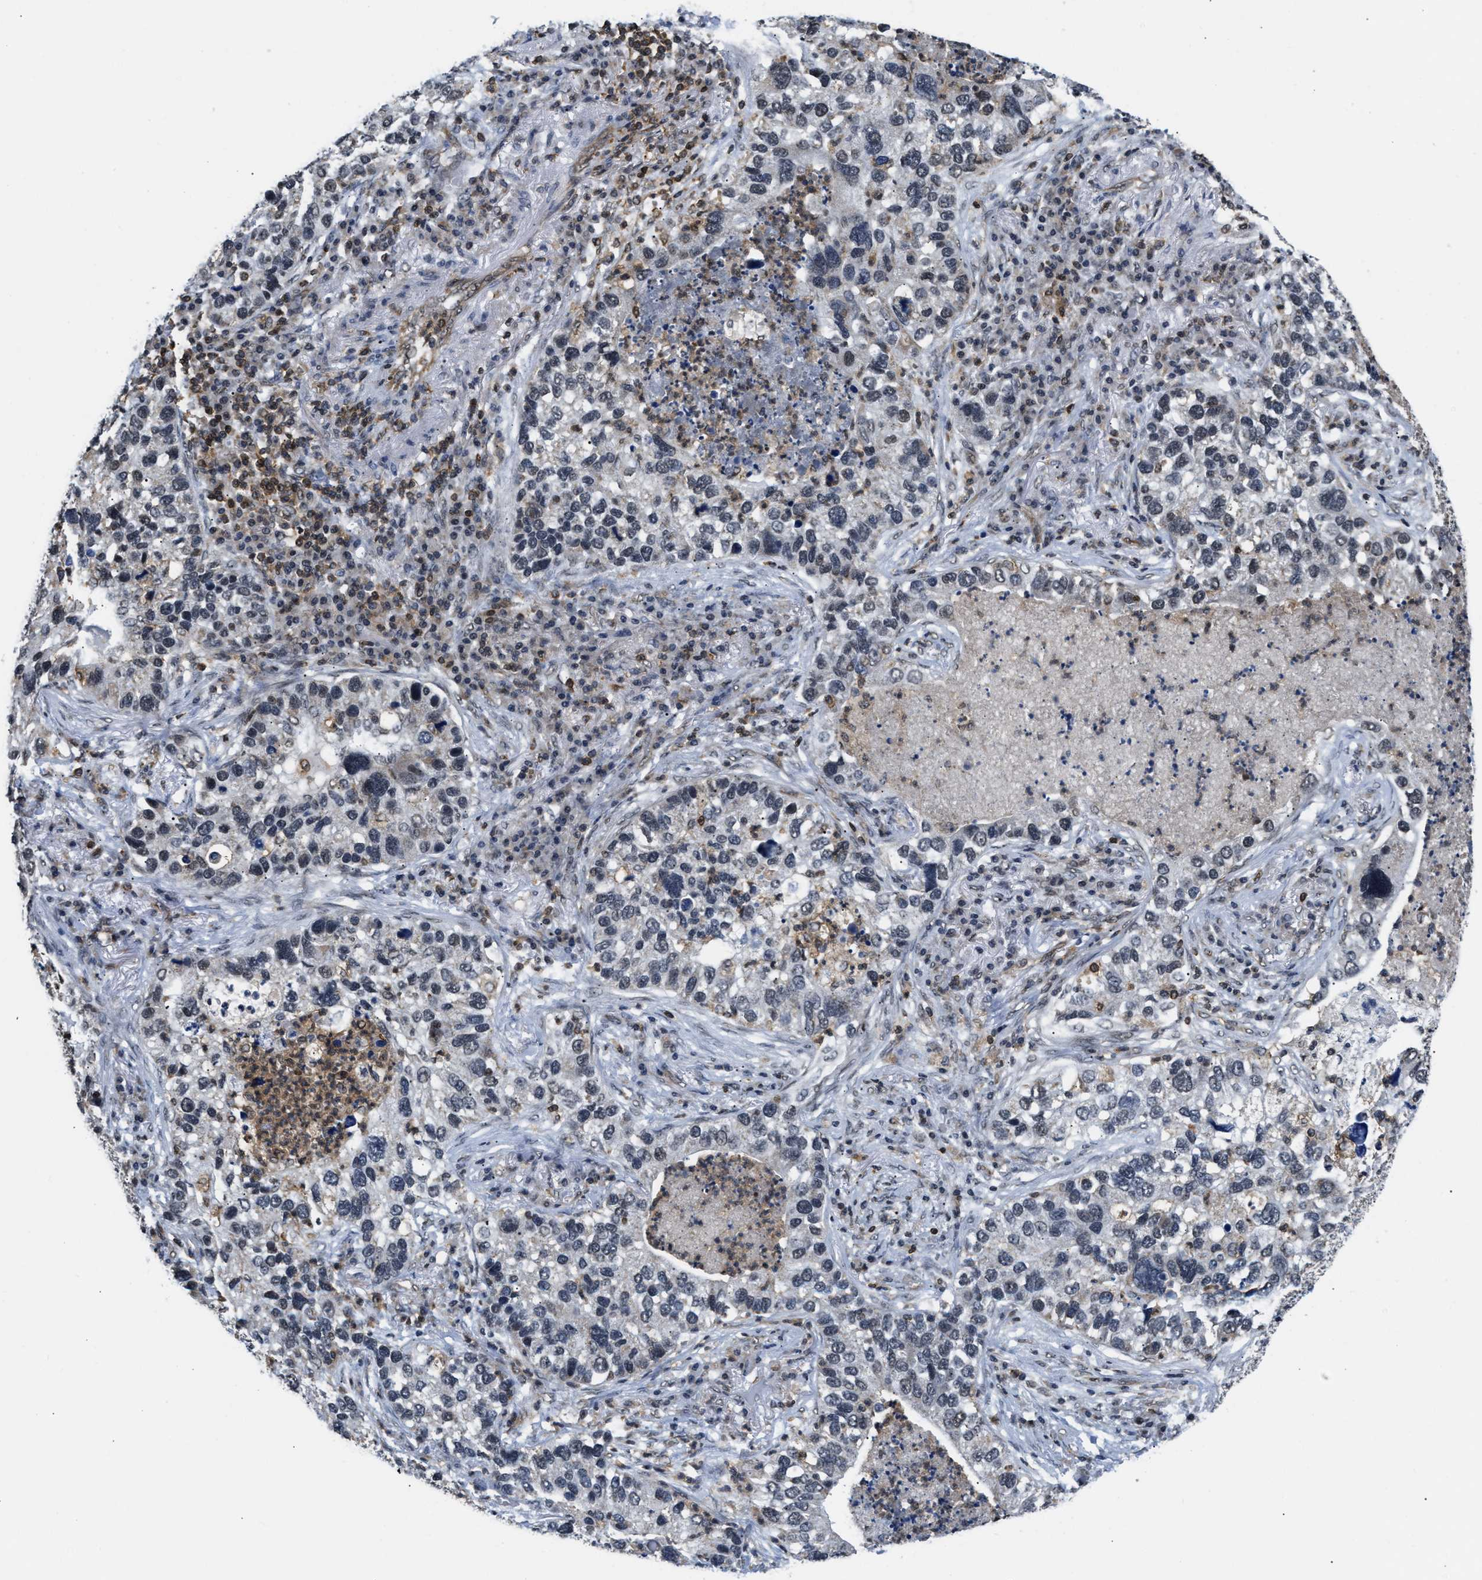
{"staining": {"intensity": "negative", "quantity": "none", "location": "none"}, "tissue": "lung cancer", "cell_type": "Tumor cells", "image_type": "cancer", "snomed": [{"axis": "morphology", "description": "Normal tissue, NOS"}, {"axis": "morphology", "description": "Adenocarcinoma, NOS"}, {"axis": "topography", "description": "Bronchus"}, {"axis": "topography", "description": "Lung"}], "caption": "There is no significant expression in tumor cells of adenocarcinoma (lung).", "gene": "STK10", "patient": {"sex": "male", "age": 54}}